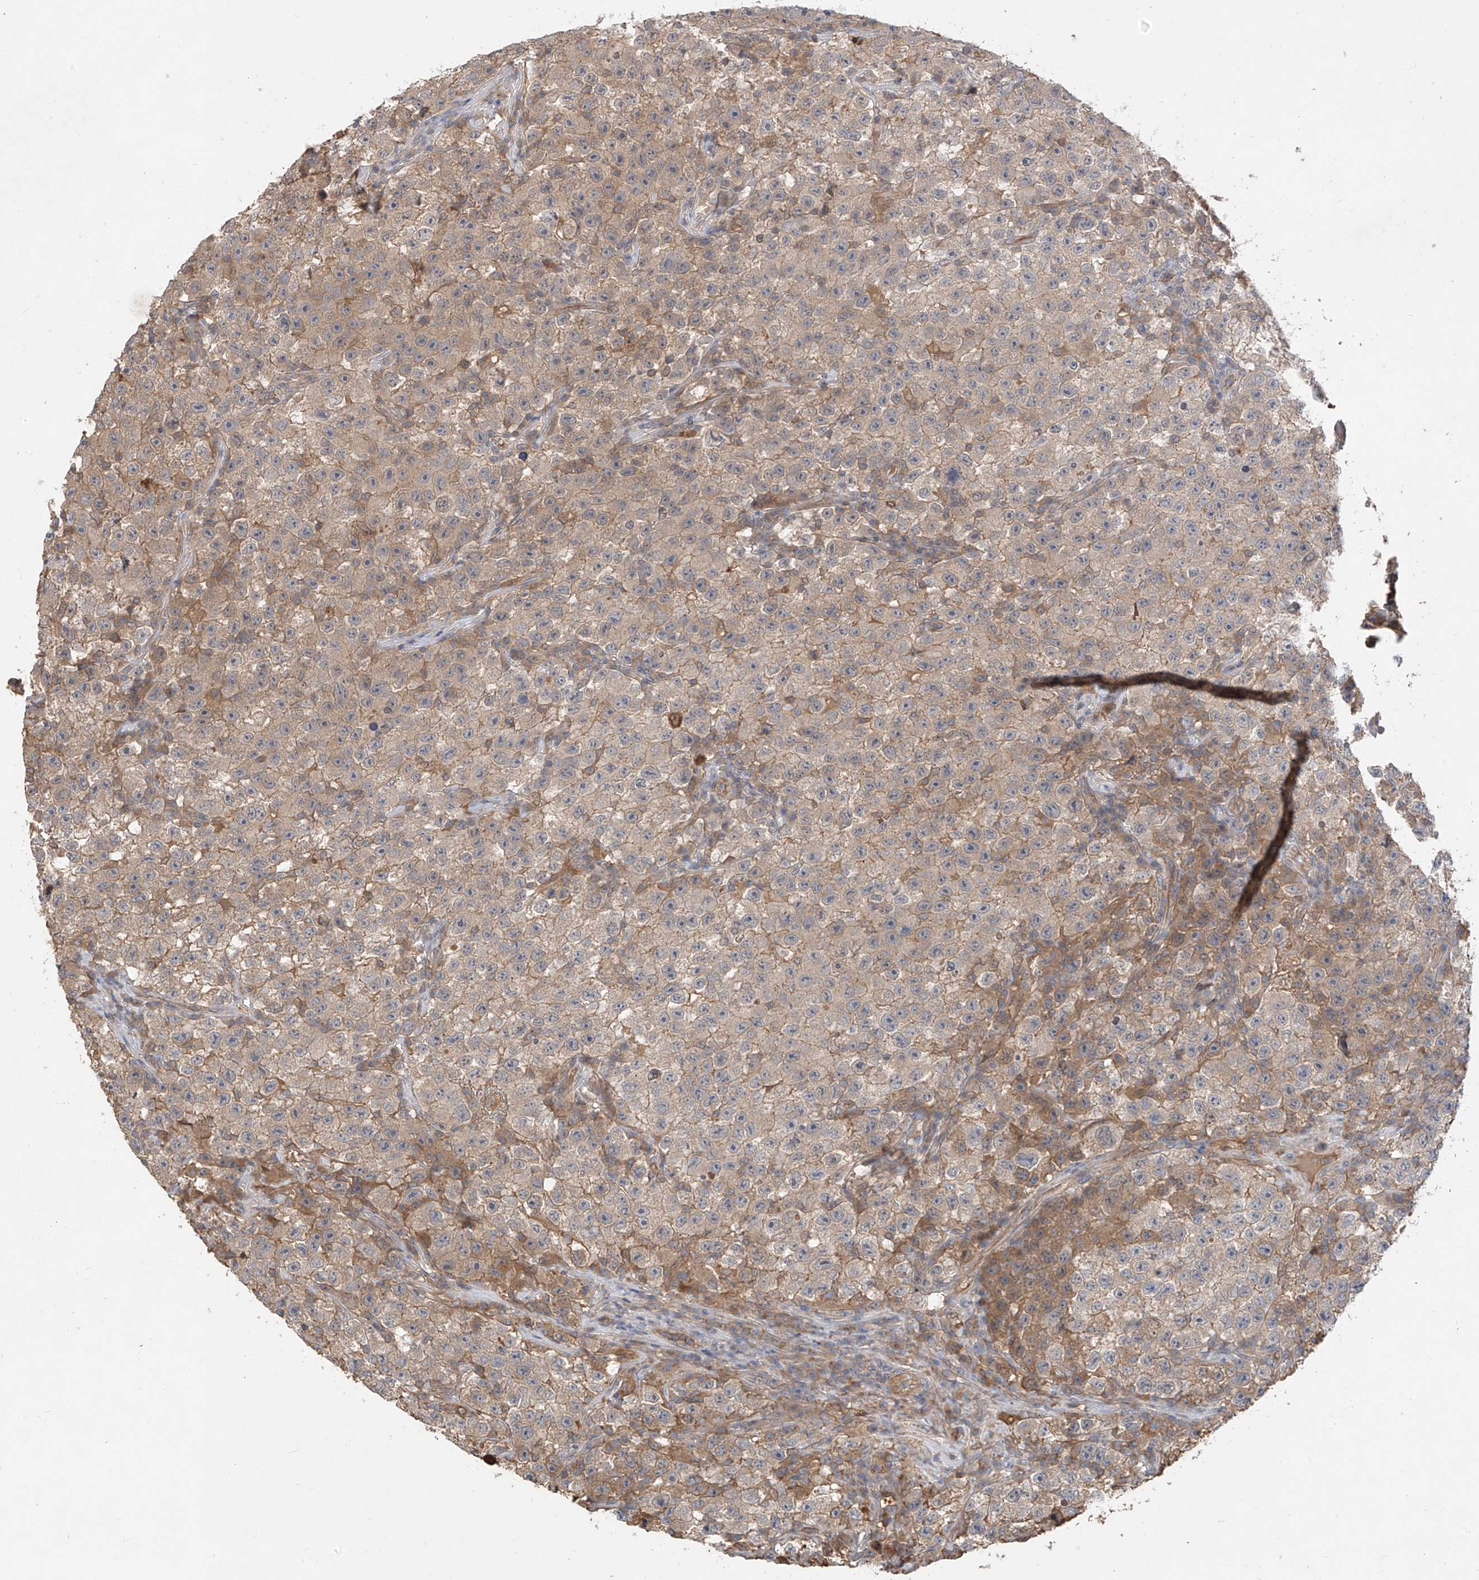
{"staining": {"intensity": "moderate", "quantity": "<25%", "location": "cytoplasmic/membranous"}, "tissue": "testis cancer", "cell_type": "Tumor cells", "image_type": "cancer", "snomed": [{"axis": "morphology", "description": "Seminoma, NOS"}, {"axis": "topography", "description": "Testis"}], "caption": "Immunohistochemistry (IHC) staining of seminoma (testis), which displays low levels of moderate cytoplasmic/membranous positivity in about <25% of tumor cells indicating moderate cytoplasmic/membranous protein staining. The staining was performed using DAB (3,3'-diaminobenzidine) (brown) for protein detection and nuclei were counterstained in hematoxylin (blue).", "gene": "CACNA2D4", "patient": {"sex": "male", "age": 22}}